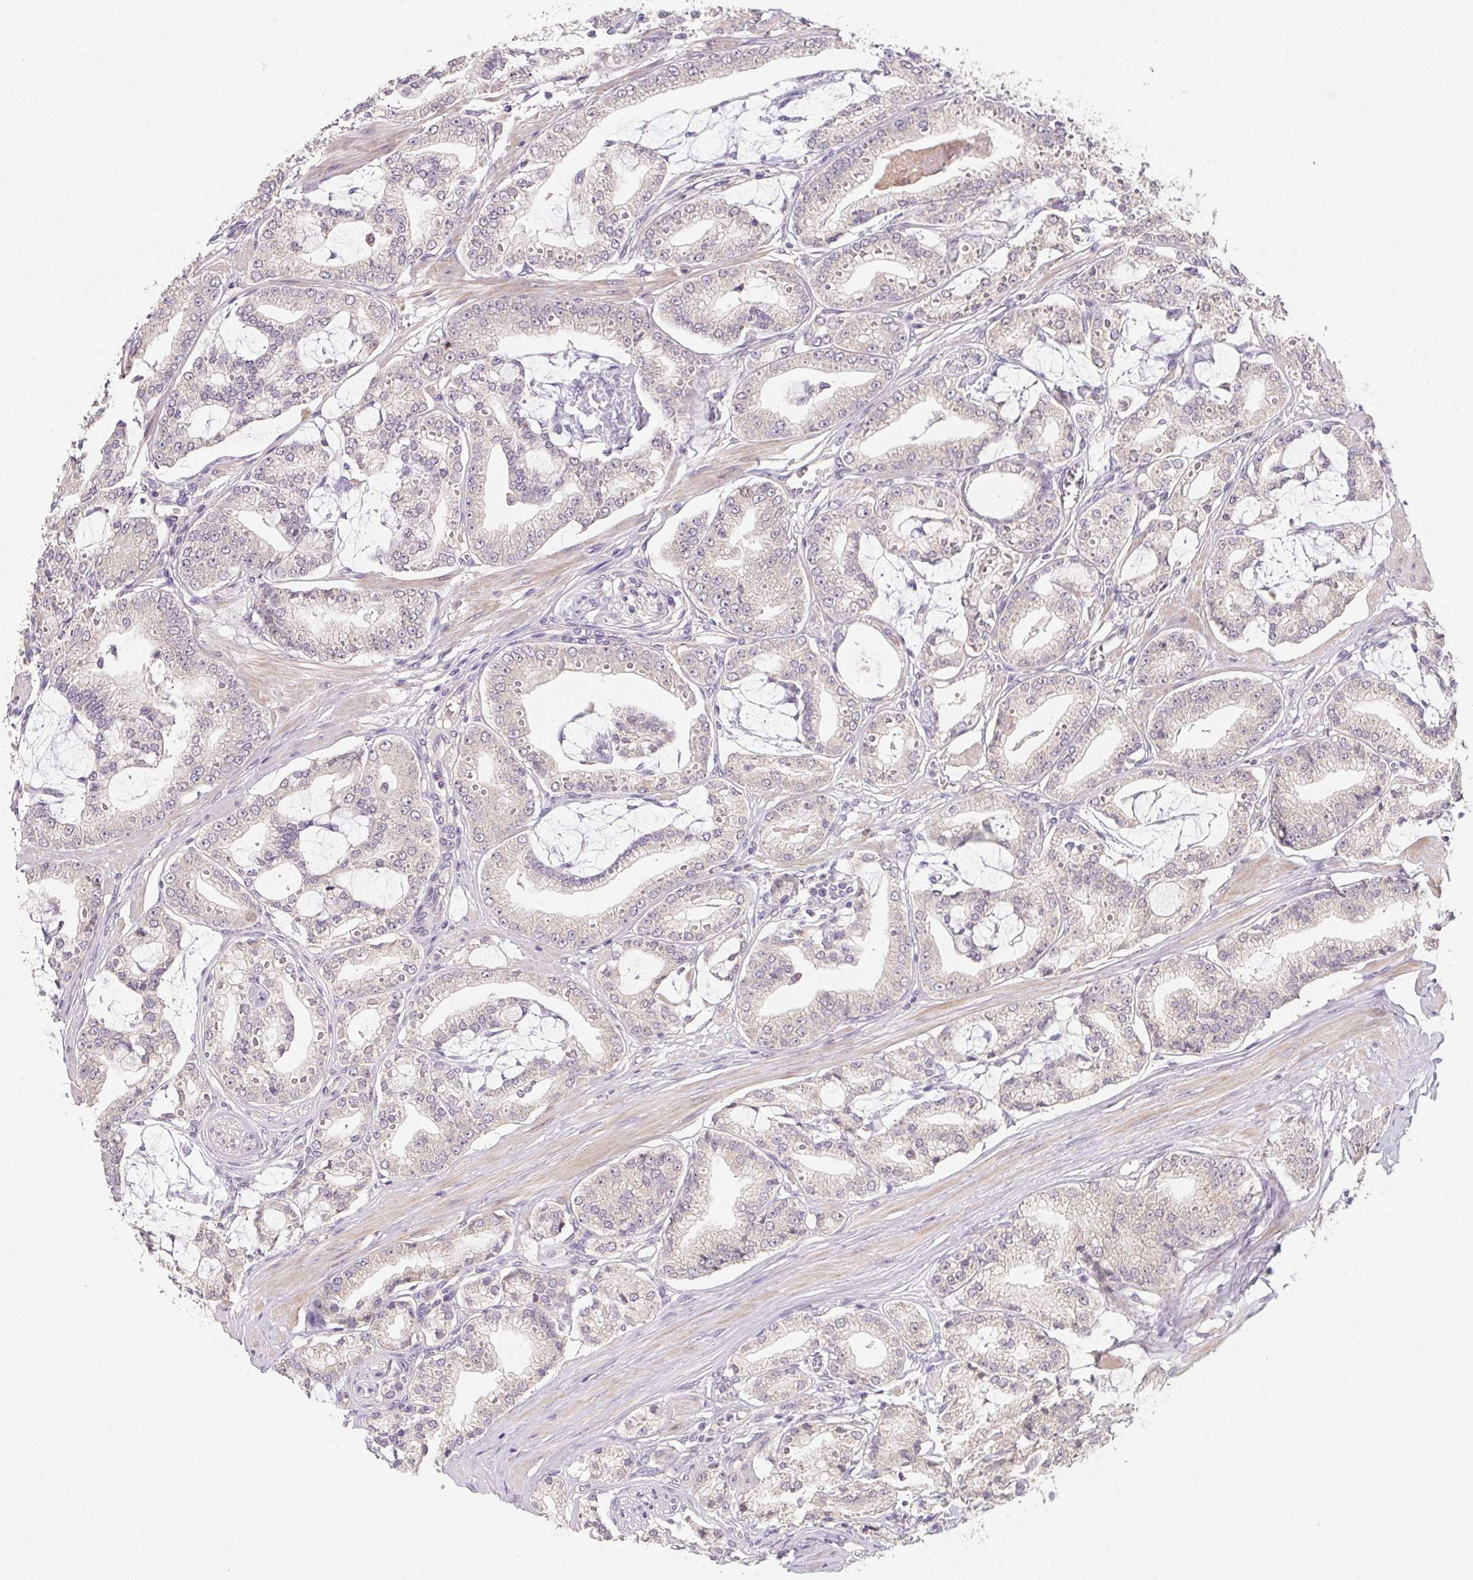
{"staining": {"intensity": "weak", "quantity": "<25%", "location": "cytoplasmic/membranous"}, "tissue": "prostate cancer", "cell_type": "Tumor cells", "image_type": "cancer", "snomed": [{"axis": "morphology", "description": "Adenocarcinoma, High grade"}, {"axis": "topography", "description": "Prostate"}], "caption": "Immunohistochemistry (IHC) of prostate high-grade adenocarcinoma shows no staining in tumor cells.", "gene": "KIFC1", "patient": {"sex": "male", "age": 71}}